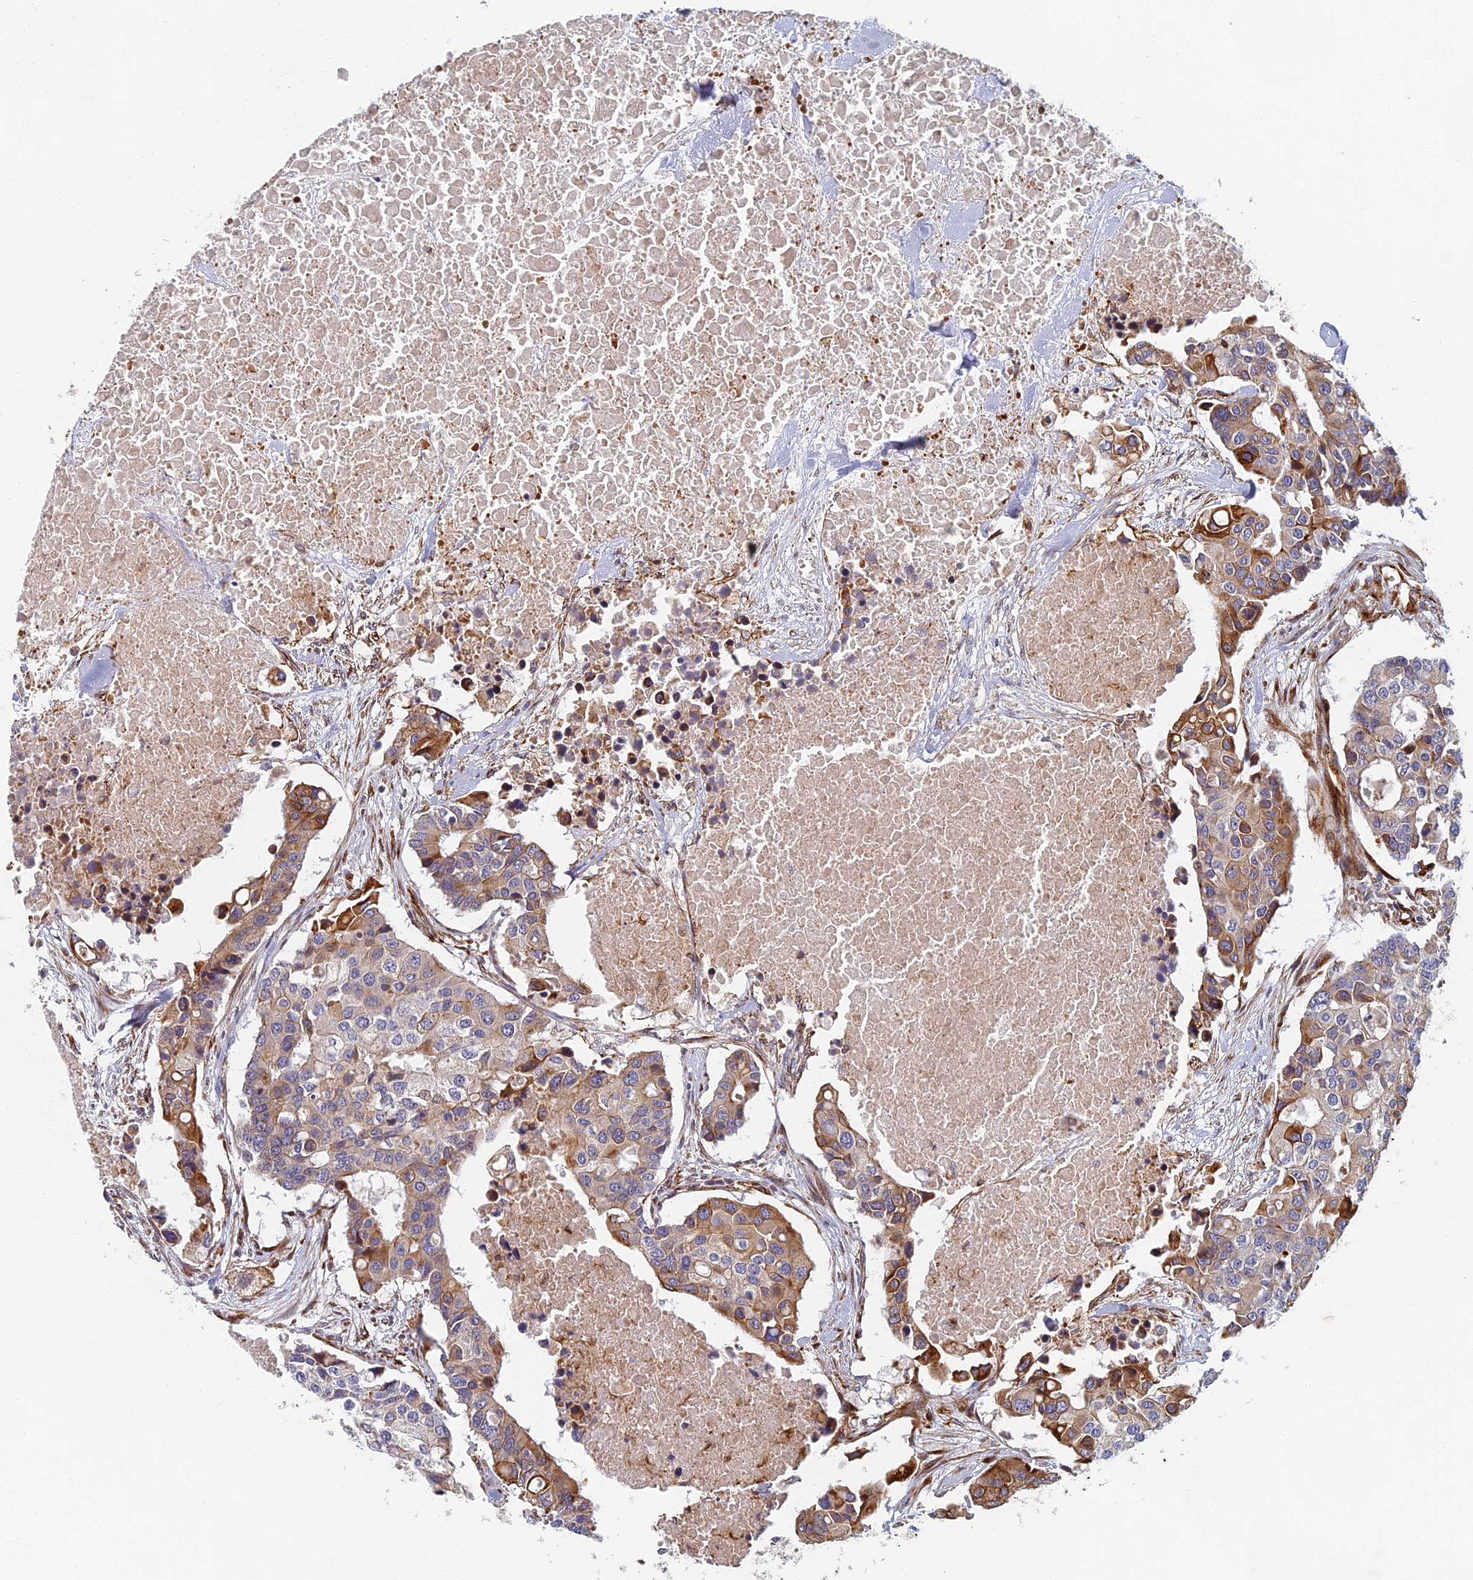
{"staining": {"intensity": "moderate", "quantity": "25%-75%", "location": "cytoplasmic/membranous"}, "tissue": "colorectal cancer", "cell_type": "Tumor cells", "image_type": "cancer", "snomed": [{"axis": "morphology", "description": "Adenocarcinoma, NOS"}, {"axis": "topography", "description": "Colon"}], "caption": "IHC of human colorectal cancer shows medium levels of moderate cytoplasmic/membranous positivity in approximately 25%-75% of tumor cells. (IHC, brightfield microscopy, high magnification).", "gene": "ABCB10", "patient": {"sex": "male", "age": 77}}